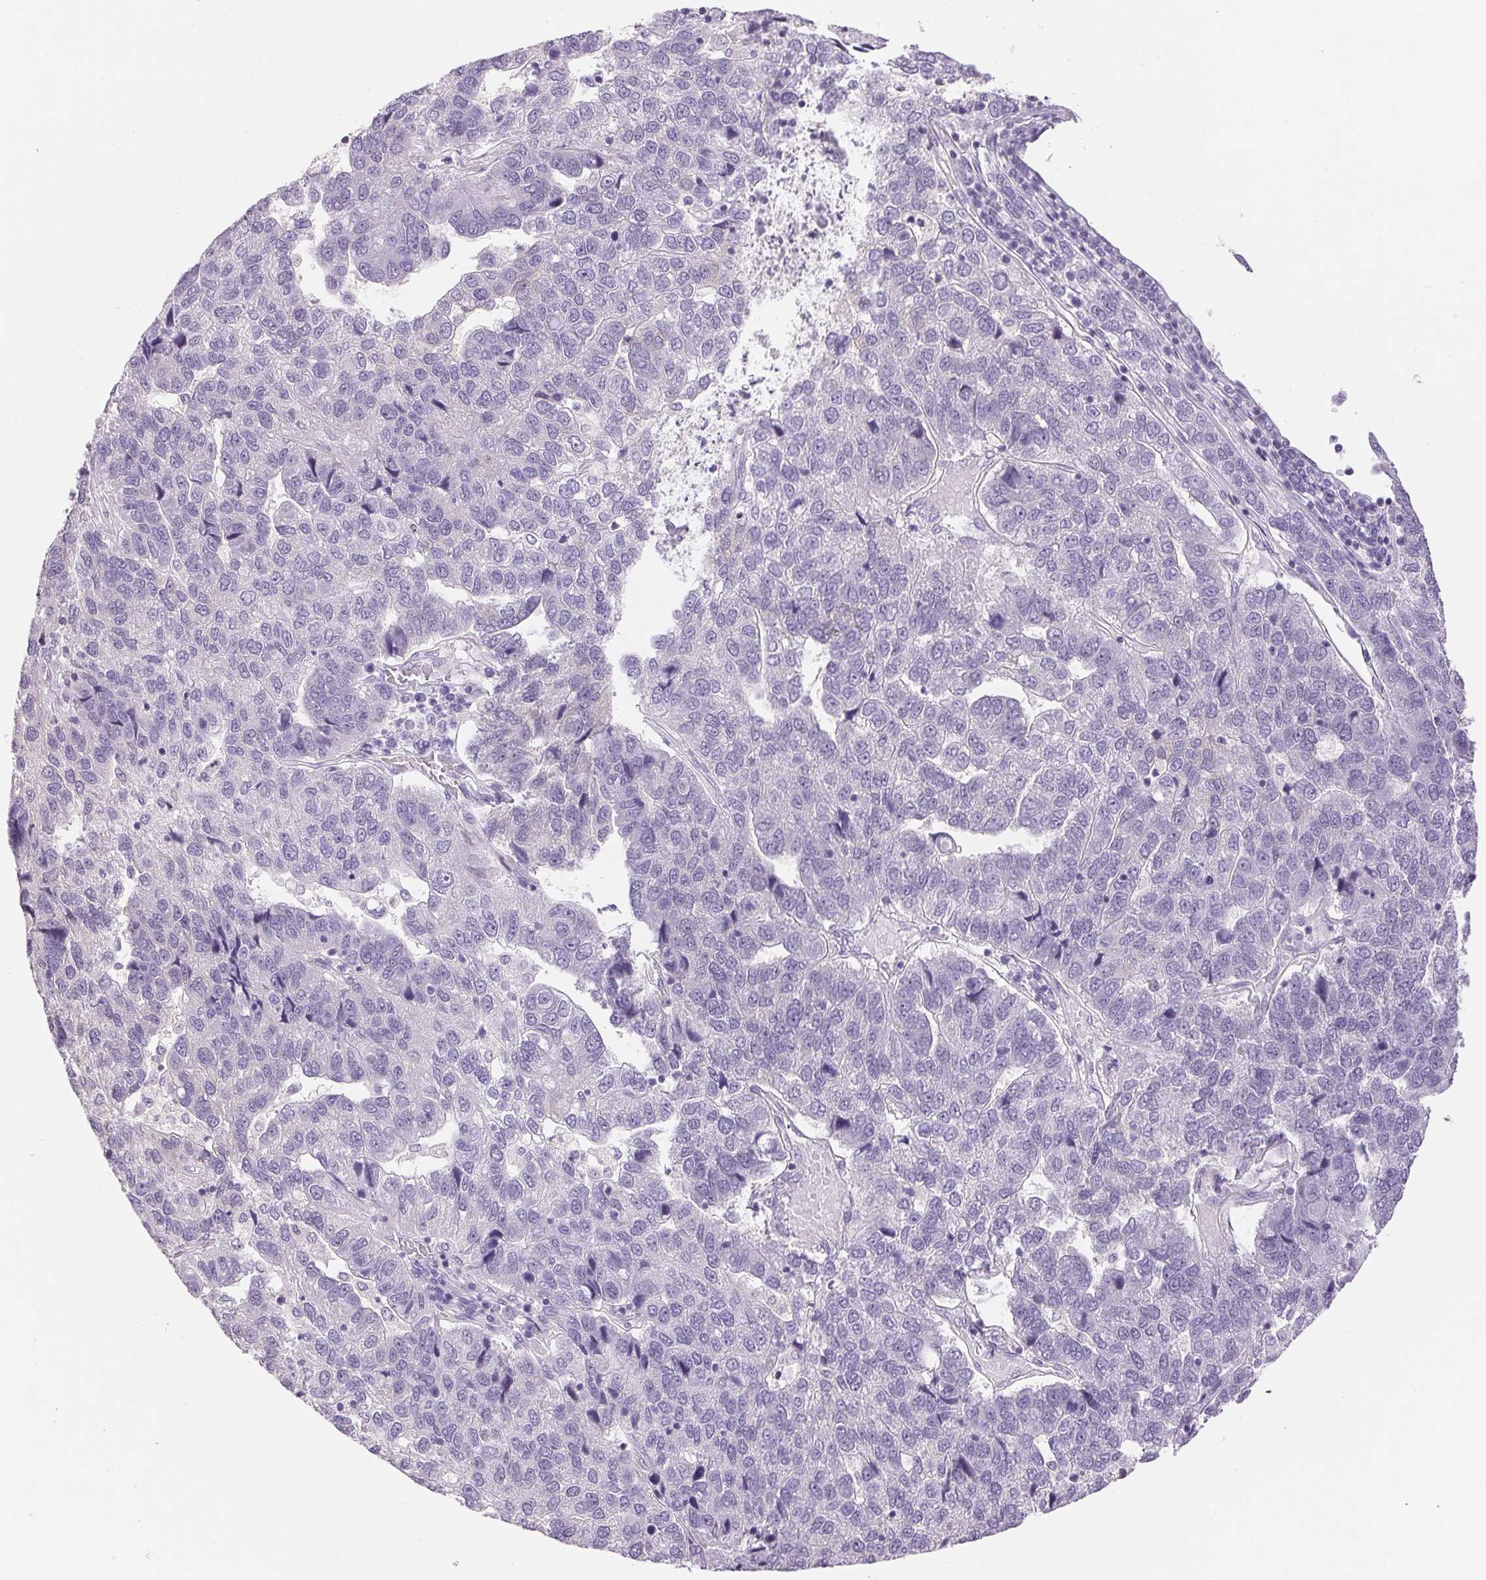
{"staining": {"intensity": "negative", "quantity": "none", "location": "none"}, "tissue": "pancreatic cancer", "cell_type": "Tumor cells", "image_type": "cancer", "snomed": [{"axis": "morphology", "description": "Adenocarcinoma, NOS"}, {"axis": "topography", "description": "Pancreas"}], "caption": "This is an immunohistochemistry histopathology image of pancreatic adenocarcinoma. There is no expression in tumor cells.", "gene": "GYG2", "patient": {"sex": "female", "age": 61}}